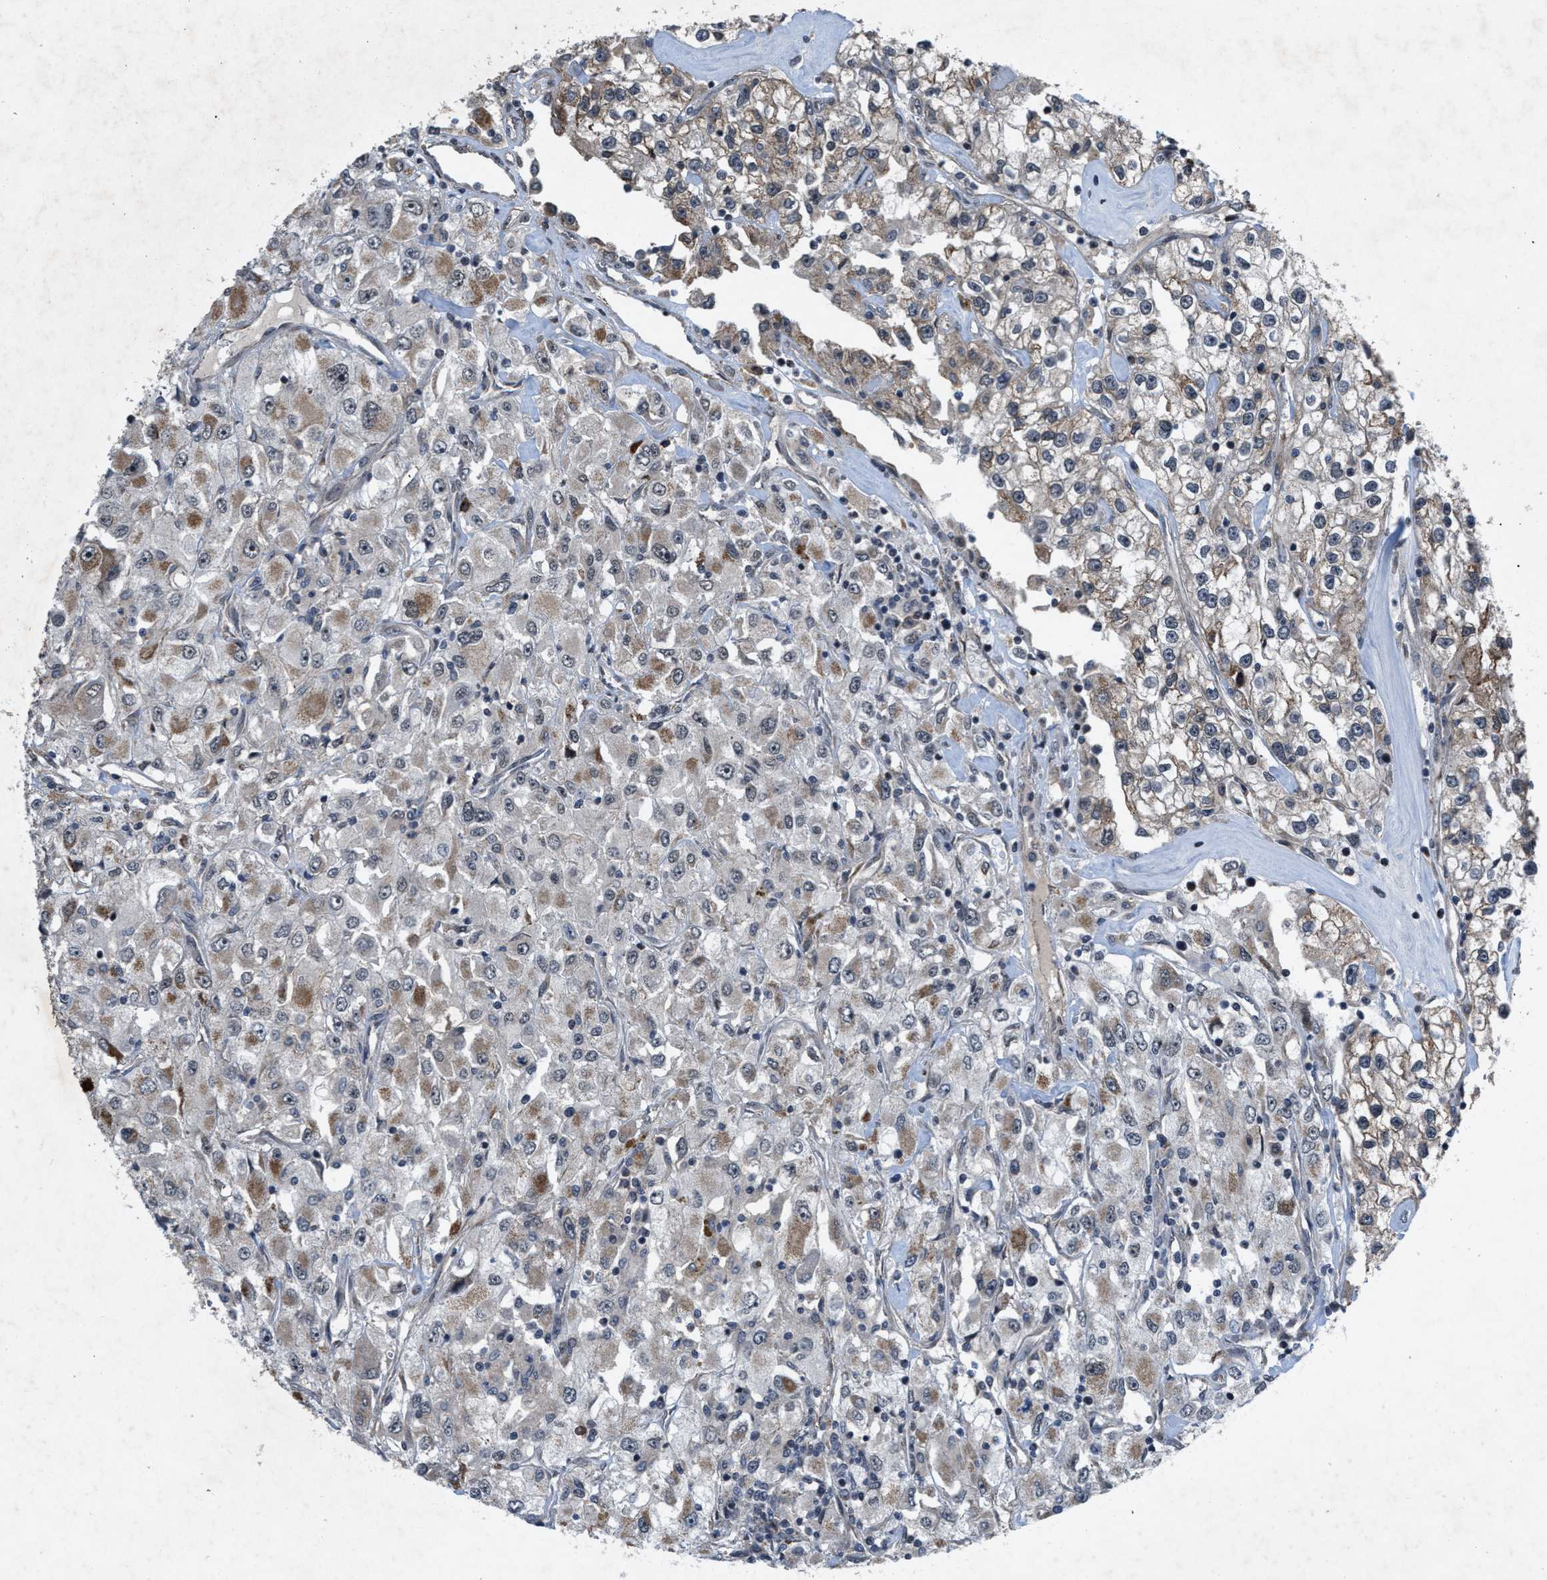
{"staining": {"intensity": "moderate", "quantity": "25%-75%", "location": "cytoplasmic/membranous"}, "tissue": "renal cancer", "cell_type": "Tumor cells", "image_type": "cancer", "snomed": [{"axis": "morphology", "description": "Adenocarcinoma, NOS"}, {"axis": "topography", "description": "Kidney"}], "caption": "Human adenocarcinoma (renal) stained with a brown dye reveals moderate cytoplasmic/membranous positive expression in about 25%-75% of tumor cells.", "gene": "ZNHIT1", "patient": {"sex": "female", "age": 52}}